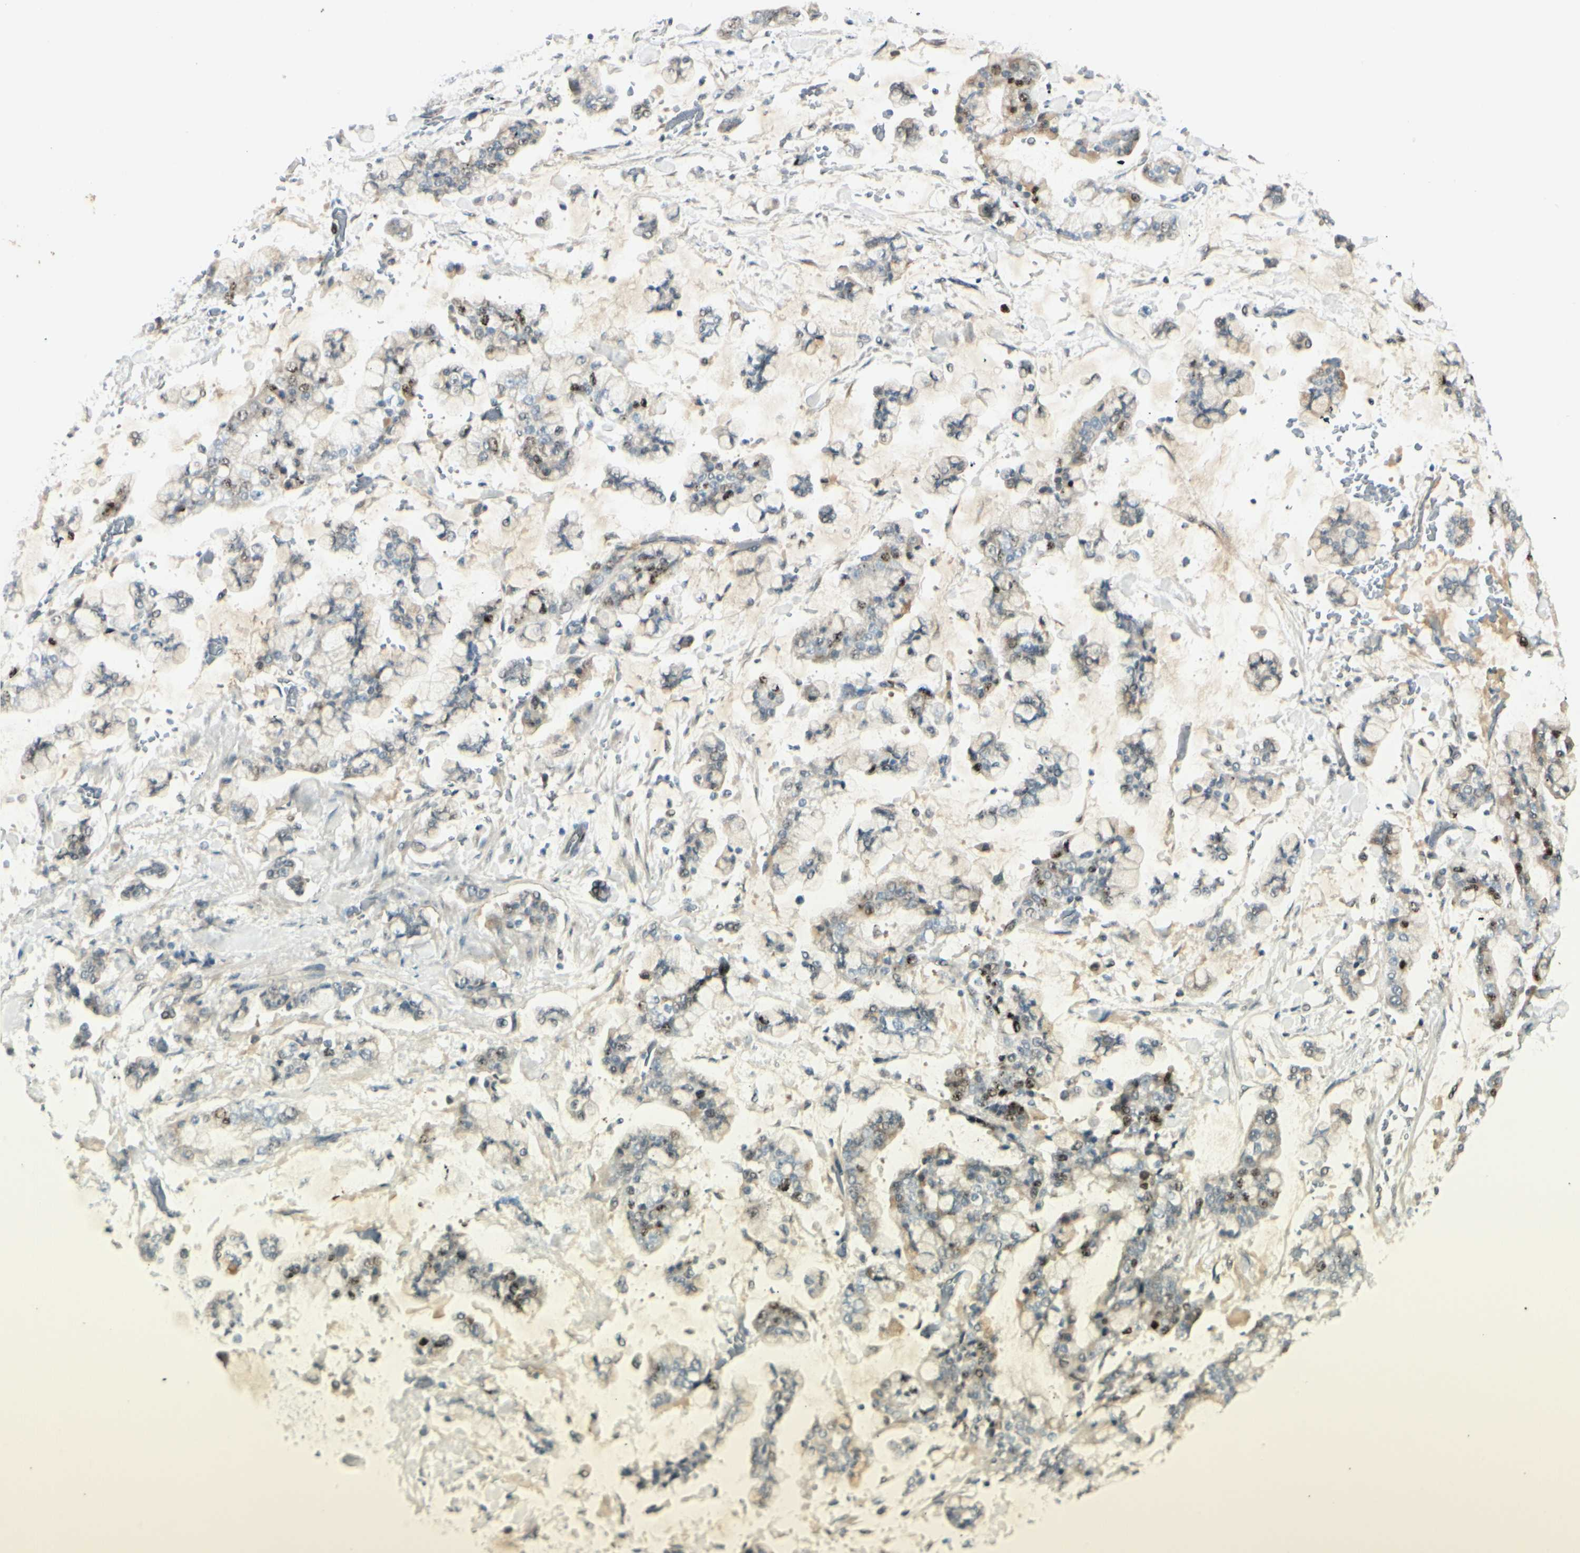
{"staining": {"intensity": "moderate", "quantity": "<25%", "location": "nuclear"}, "tissue": "stomach cancer", "cell_type": "Tumor cells", "image_type": "cancer", "snomed": [{"axis": "morphology", "description": "Normal tissue, NOS"}, {"axis": "morphology", "description": "Adenocarcinoma, NOS"}, {"axis": "topography", "description": "Stomach, upper"}, {"axis": "topography", "description": "Stomach"}], "caption": "Protein expression by immunohistochemistry reveals moderate nuclear positivity in approximately <25% of tumor cells in adenocarcinoma (stomach).", "gene": "PITX1", "patient": {"sex": "male", "age": 76}}